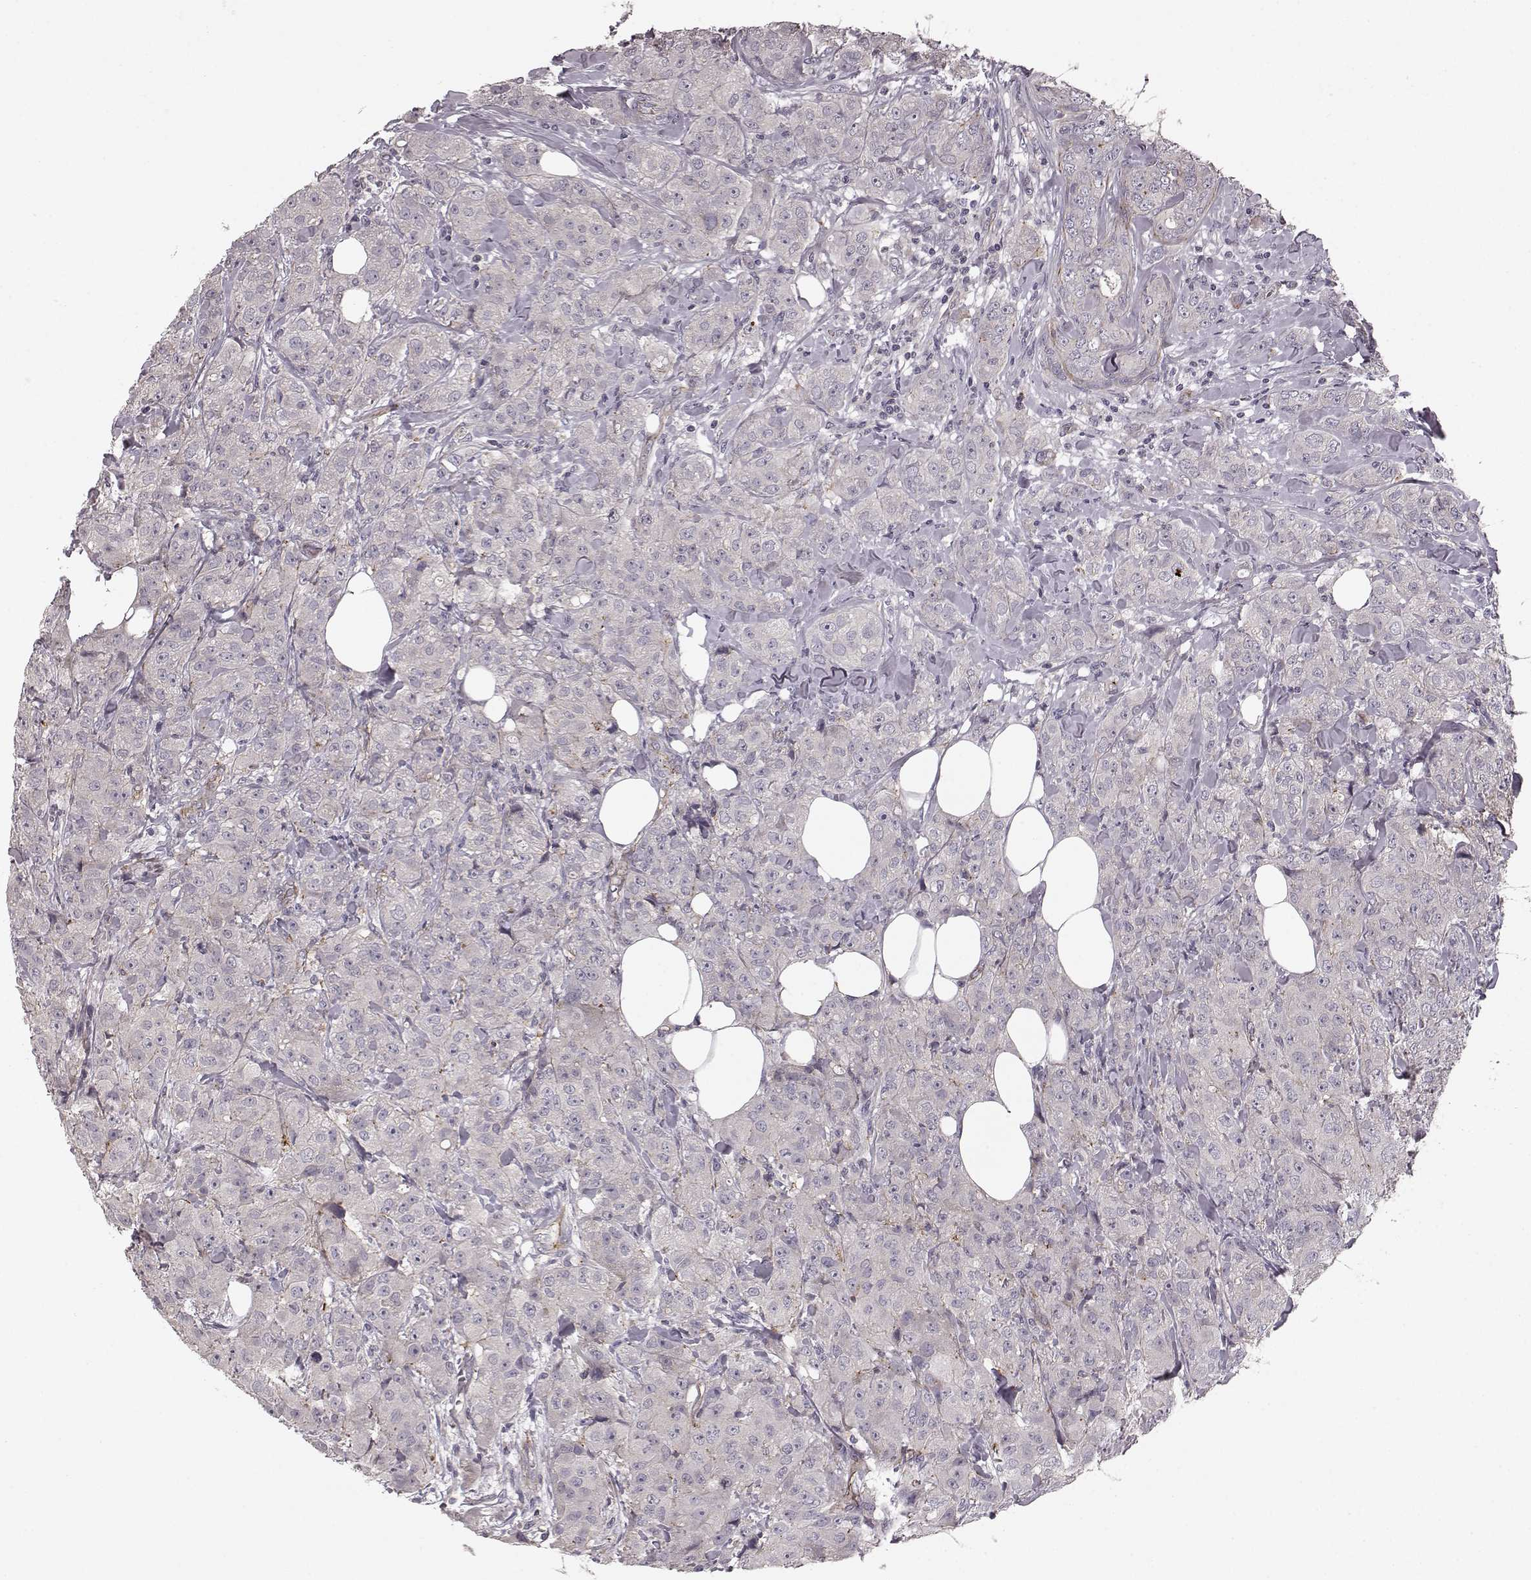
{"staining": {"intensity": "negative", "quantity": "none", "location": "none"}, "tissue": "breast cancer", "cell_type": "Tumor cells", "image_type": "cancer", "snomed": [{"axis": "morphology", "description": "Duct carcinoma"}, {"axis": "topography", "description": "Breast"}], "caption": "Immunohistochemistry (IHC) of intraductal carcinoma (breast) exhibits no staining in tumor cells. The staining is performed using DAB brown chromogen with nuclei counter-stained in using hematoxylin.", "gene": "SLC22A18", "patient": {"sex": "female", "age": 43}}